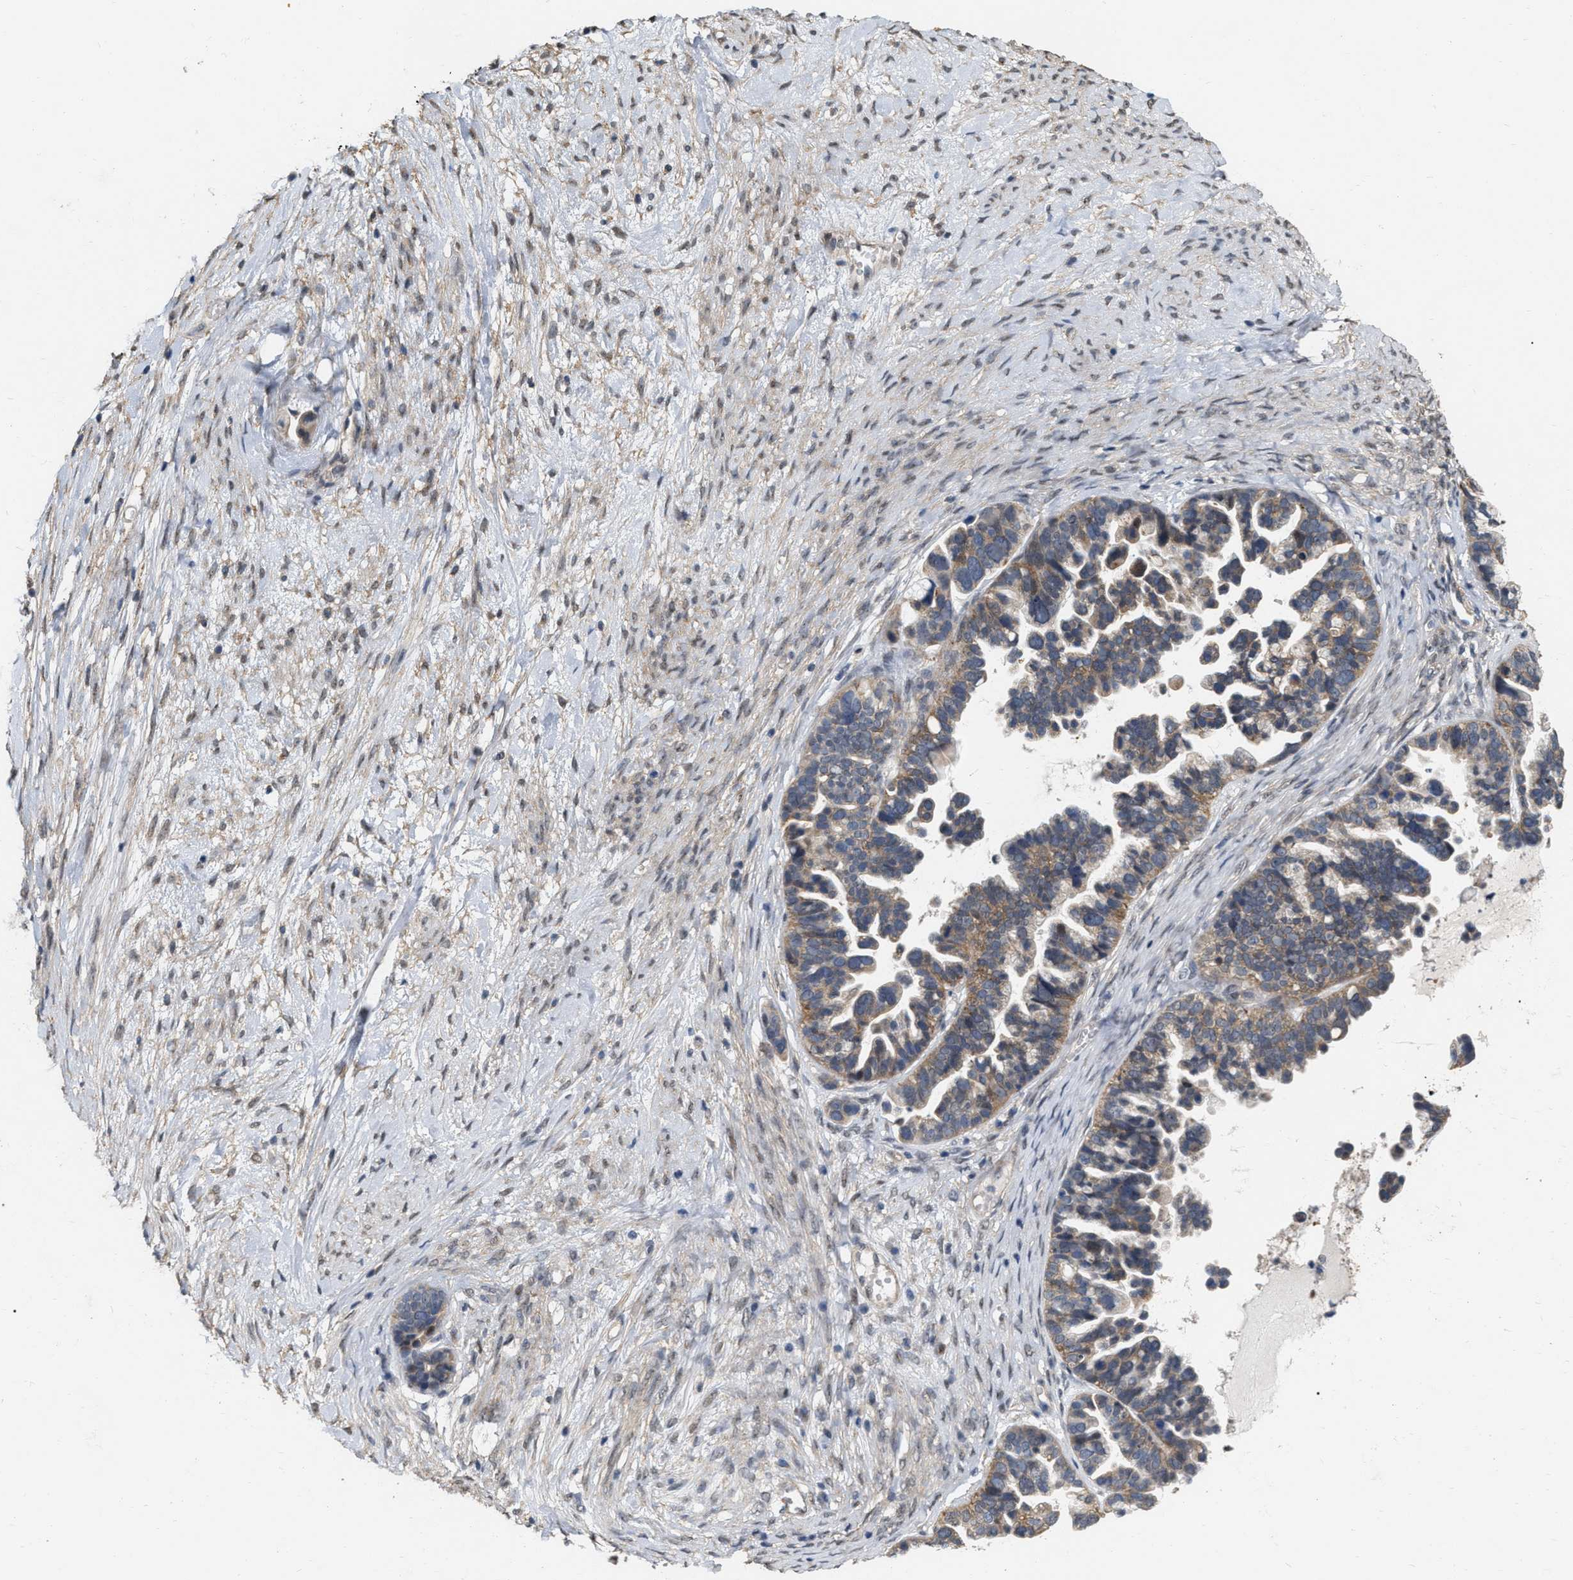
{"staining": {"intensity": "moderate", "quantity": ">75%", "location": "cytoplasmic/membranous"}, "tissue": "ovarian cancer", "cell_type": "Tumor cells", "image_type": "cancer", "snomed": [{"axis": "morphology", "description": "Cystadenocarcinoma, serous, NOS"}, {"axis": "topography", "description": "Ovary"}], "caption": "Immunohistochemical staining of ovarian serous cystadenocarcinoma shows medium levels of moderate cytoplasmic/membranous protein expression in approximately >75% of tumor cells. The staining was performed using DAB (3,3'-diaminobenzidine) to visualize the protein expression in brown, while the nuclei were stained in blue with hematoxylin (Magnification: 20x).", "gene": "RUVBL1", "patient": {"sex": "female", "age": 56}}